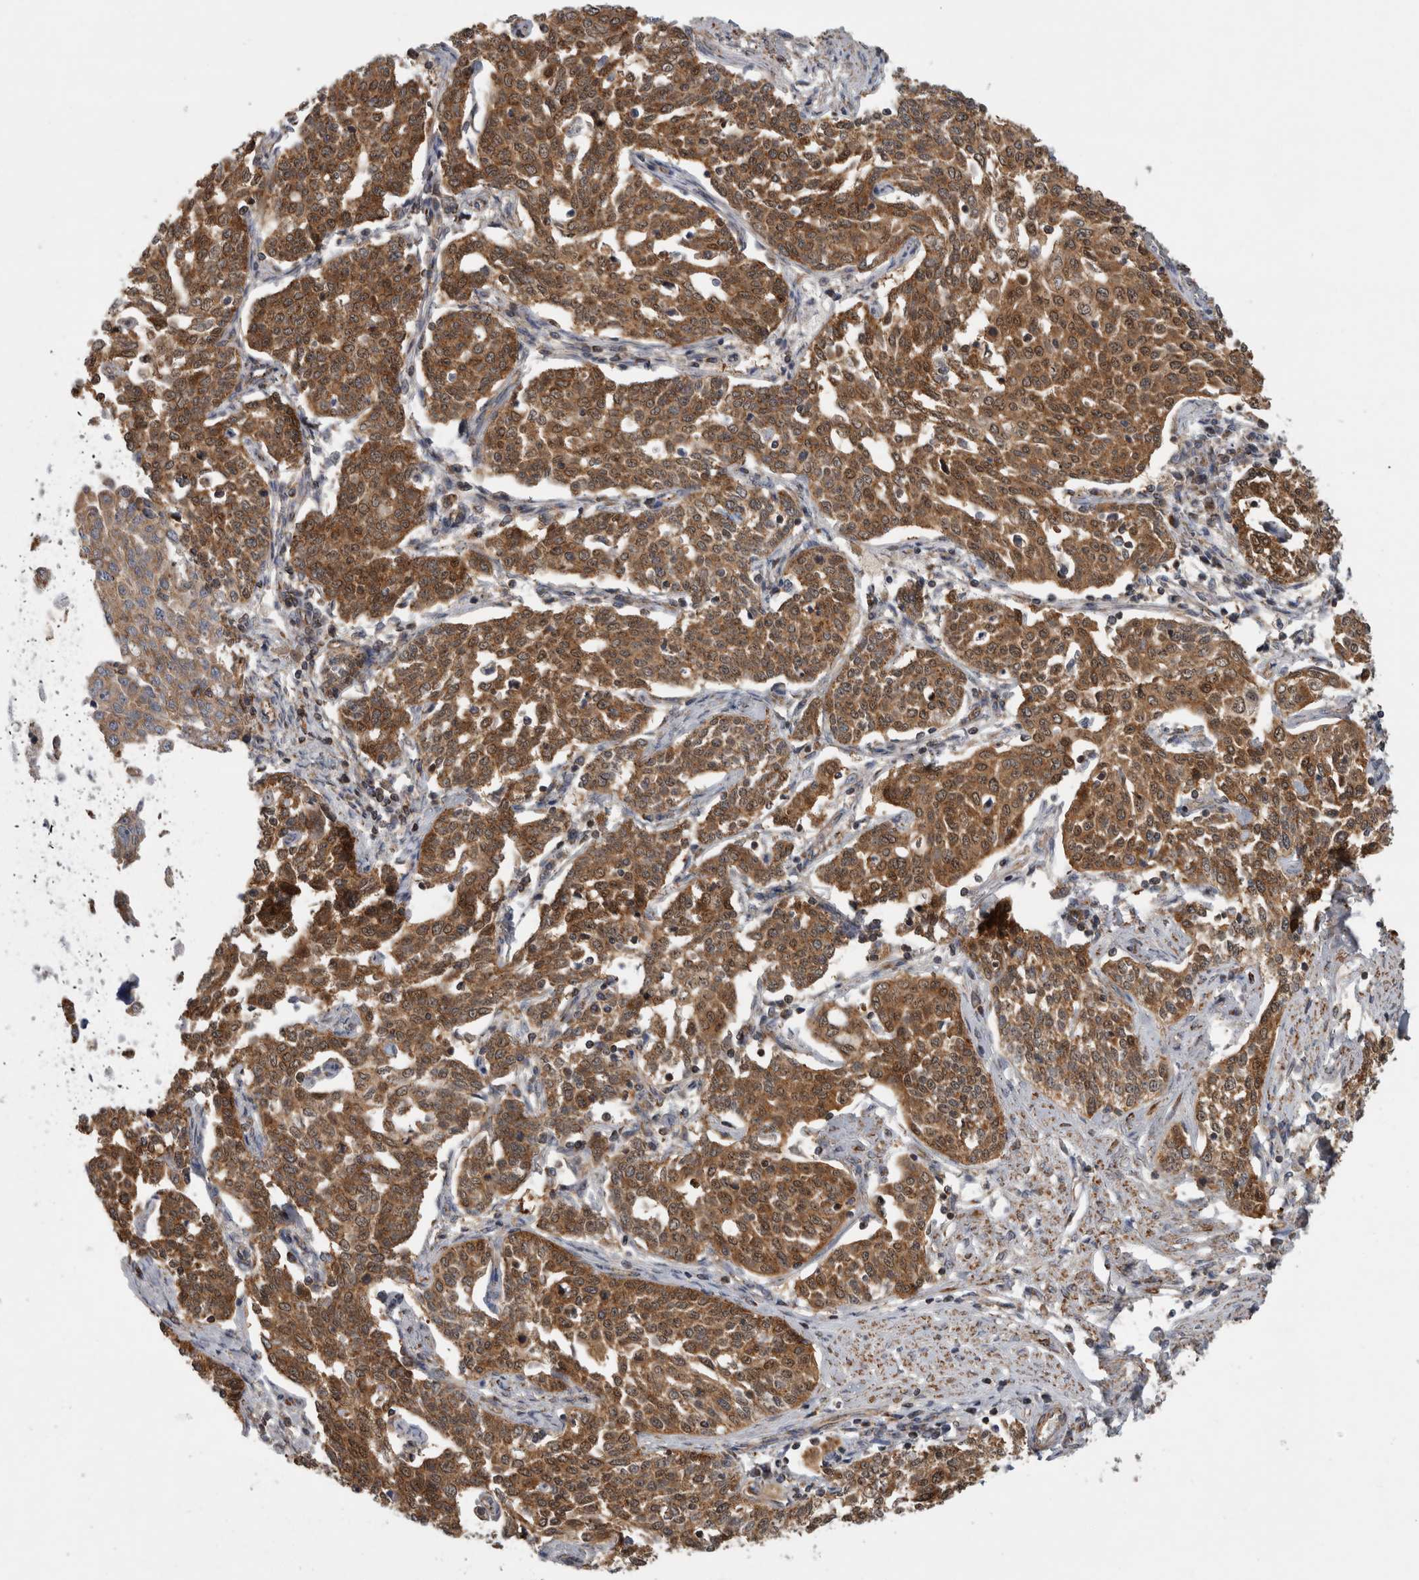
{"staining": {"intensity": "moderate", "quantity": ">75%", "location": "cytoplasmic/membranous"}, "tissue": "cervical cancer", "cell_type": "Tumor cells", "image_type": "cancer", "snomed": [{"axis": "morphology", "description": "Squamous cell carcinoma, NOS"}, {"axis": "topography", "description": "Cervix"}], "caption": "Immunohistochemistry micrograph of neoplastic tissue: human squamous cell carcinoma (cervical) stained using immunohistochemistry (IHC) demonstrates medium levels of moderate protein expression localized specifically in the cytoplasmic/membranous of tumor cells, appearing as a cytoplasmic/membranous brown color.", "gene": "SFXN2", "patient": {"sex": "female", "age": 34}}